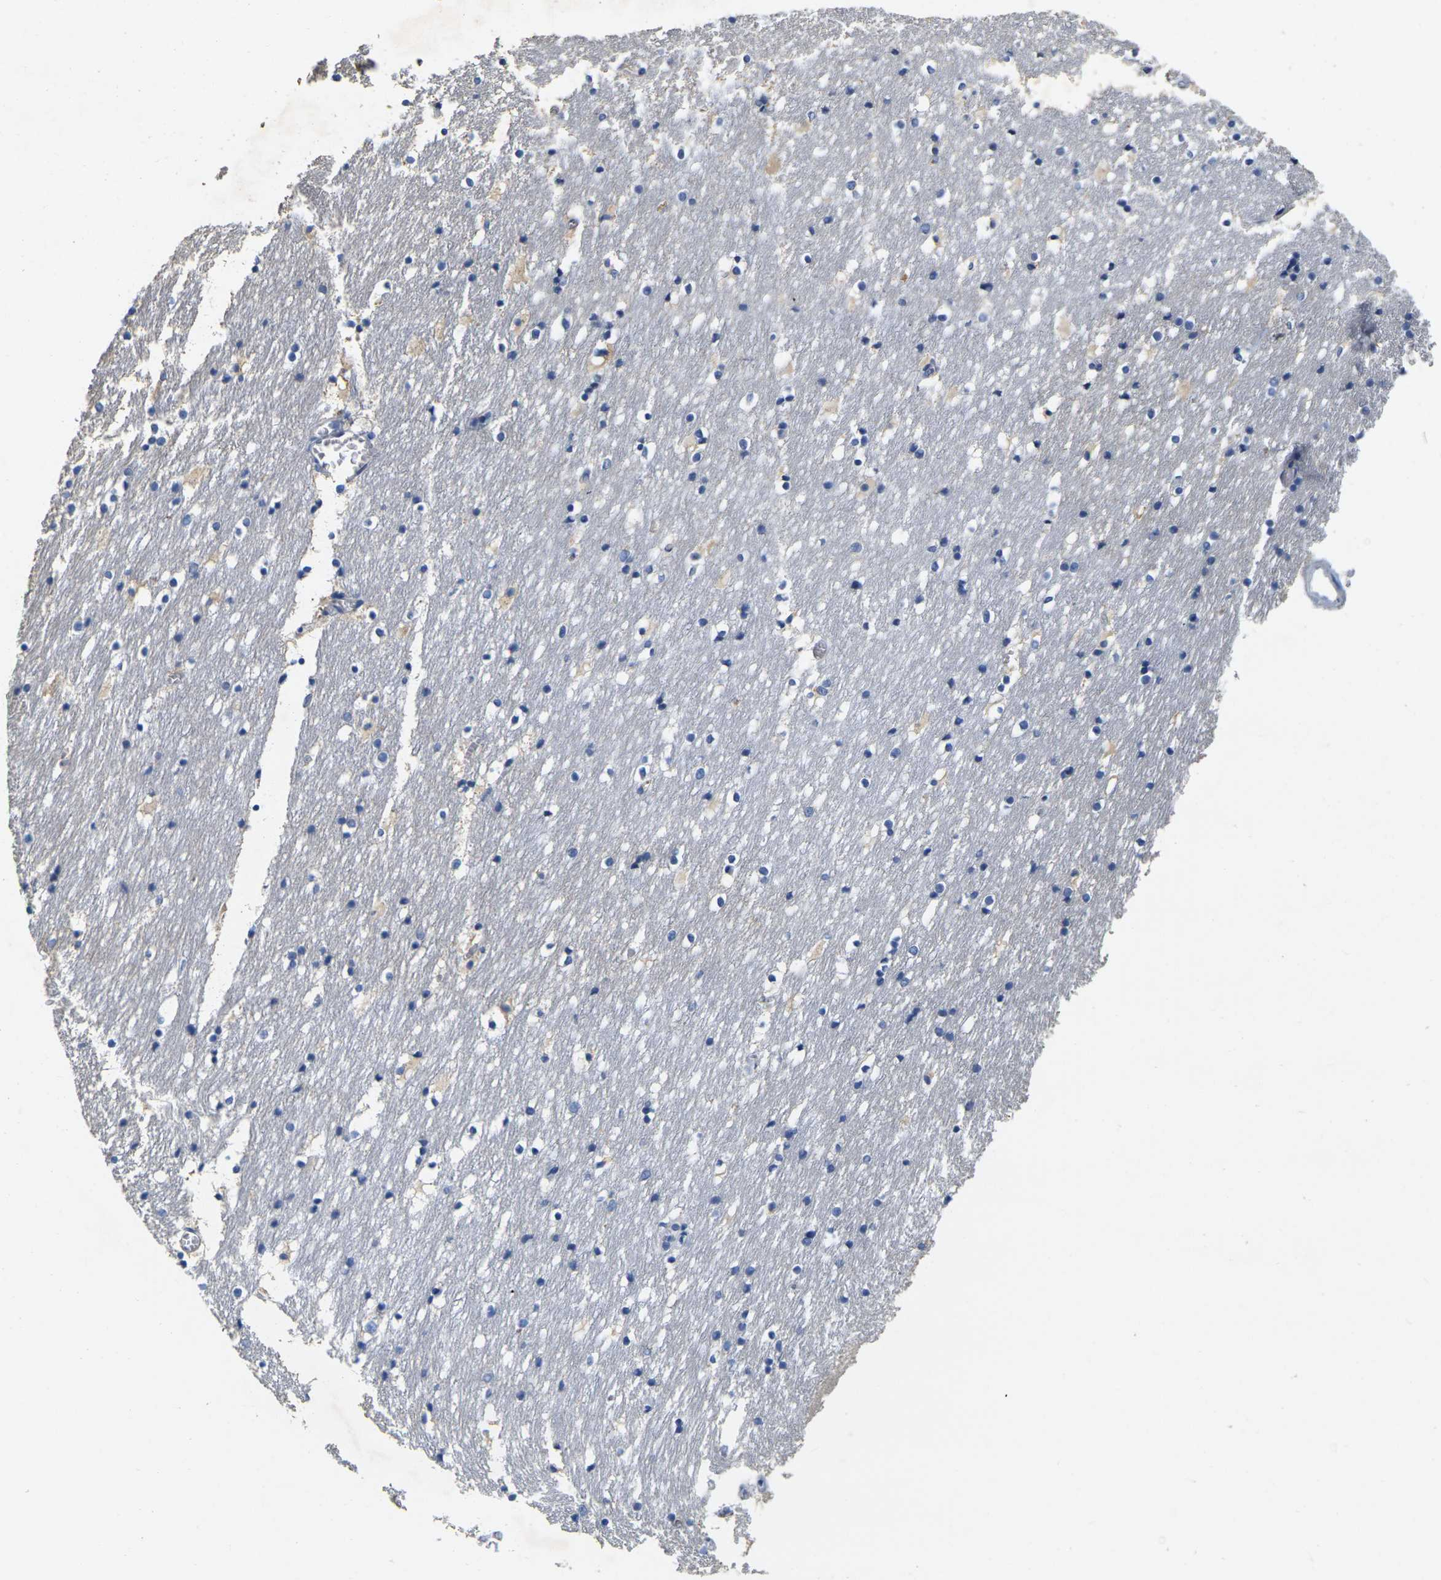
{"staining": {"intensity": "moderate", "quantity": "<25%", "location": "cytoplasmic/membranous"}, "tissue": "caudate", "cell_type": "Glial cells", "image_type": "normal", "snomed": [{"axis": "morphology", "description": "Normal tissue, NOS"}, {"axis": "topography", "description": "Lateral ventricle wall"}], "caption": "Immunohistochemical staining of unremarkable caudate displays low levels of moderate cytoplasmic/membranous staining in about <25% of glial cells.", "gene": "NOCT", "patient": {"sex": "male", "age": 45}}